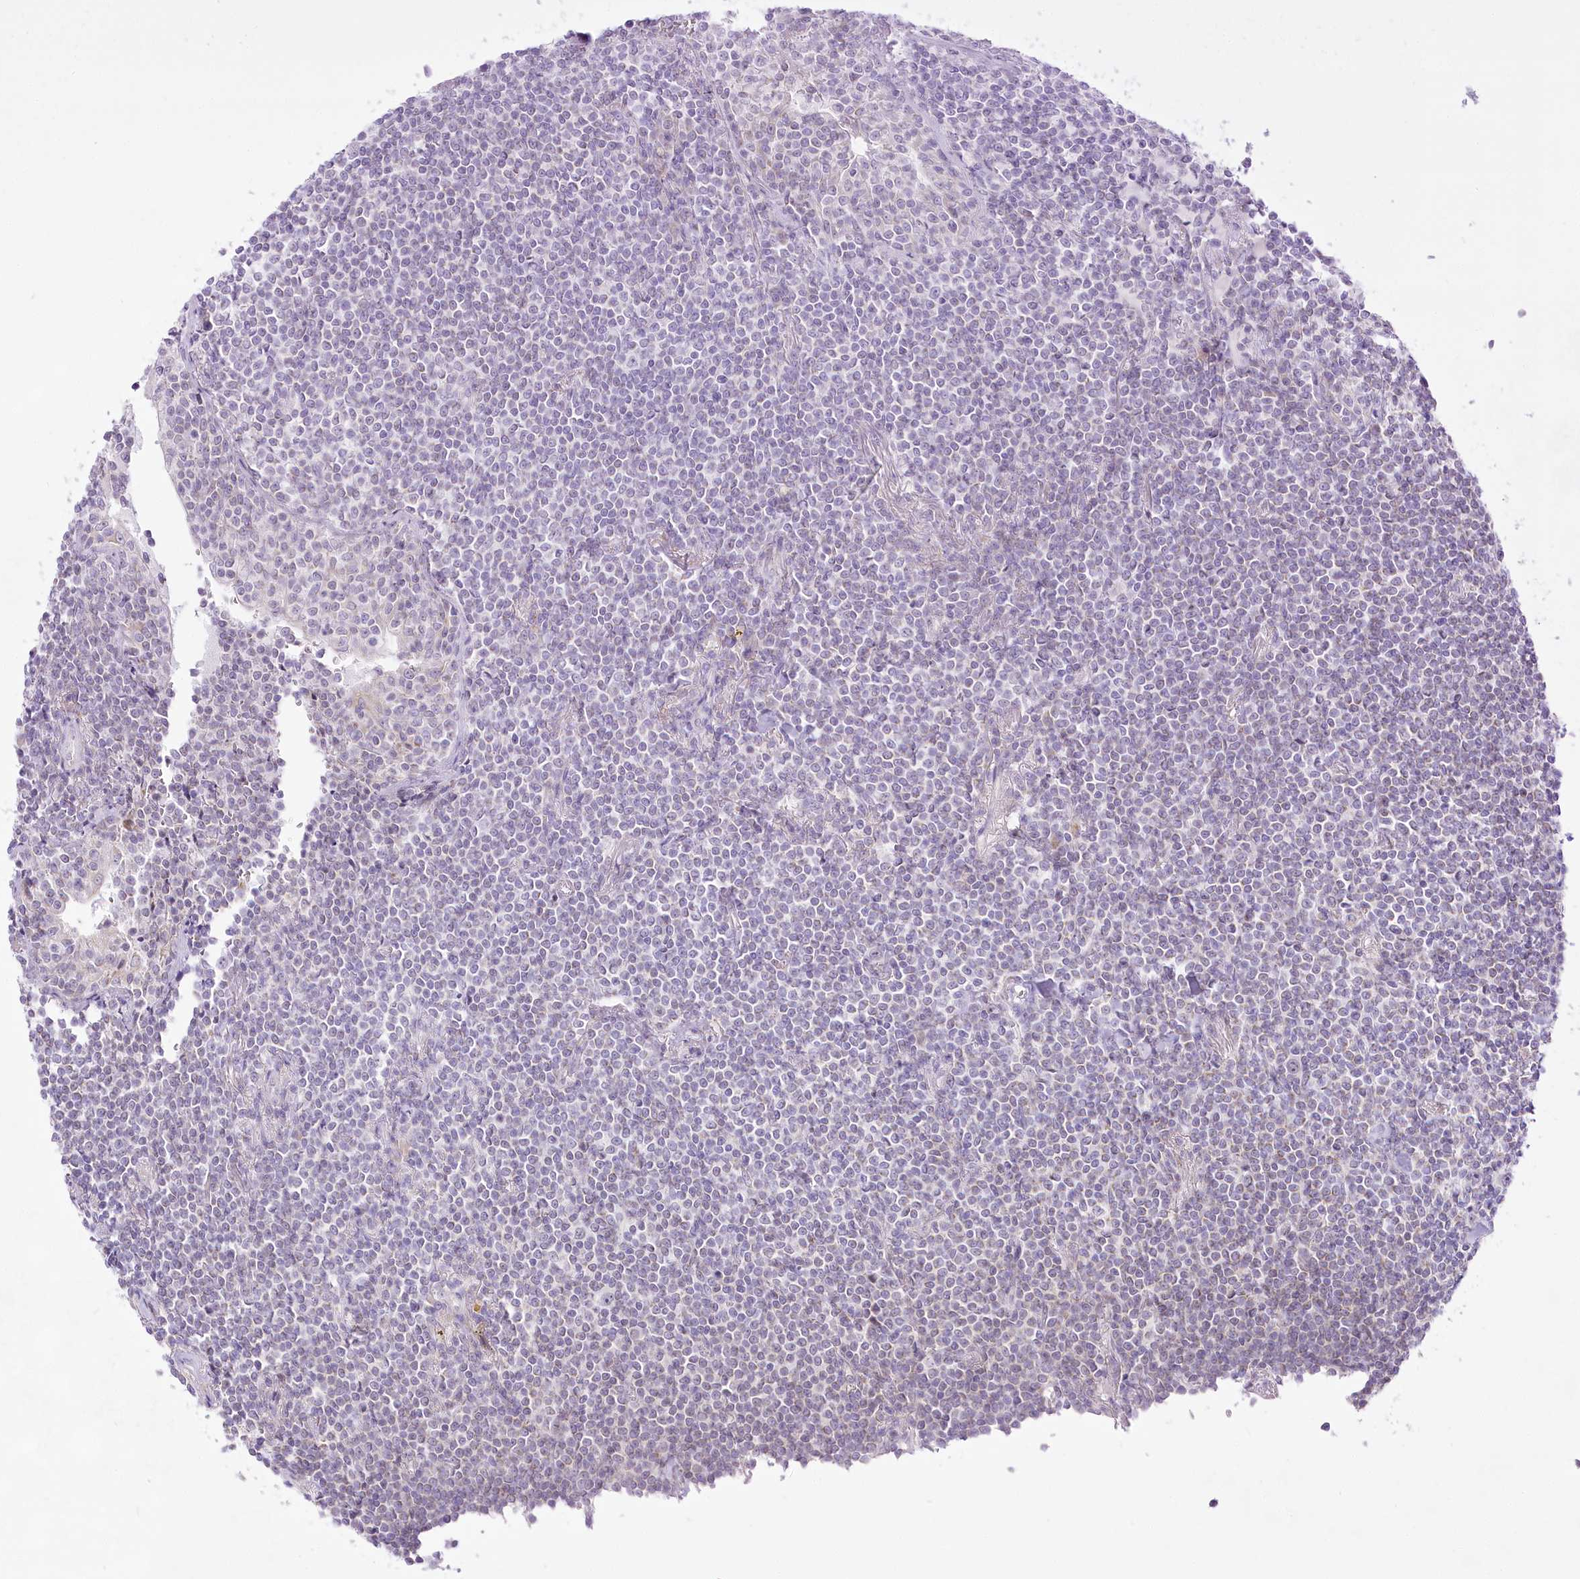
{"staining": {"intensity": "negative", "quantity": "none", "location": "none"}, "tissue": "lymphoma", "cell_type": "Tumor cells", "image_type": "cancer", "snomed": [{"axis": "morphology", "description": "Malignant lymphoma, non-Hodgkin's type, Low grade"}, {"axis": "topography", "description": "Lung"}], "caption": "High magnification brightfield microscopy of lymphoma stained with DAB (brown) and counterstained with hematoxylin (blue): tumor cells show no significant expression. (Brightfield microscopy of DAB (3,3'-diaminobenzidine) IHC at high magnification).", "gene": "CCDC30", "patient": {"sex": "female", "age": 71}}